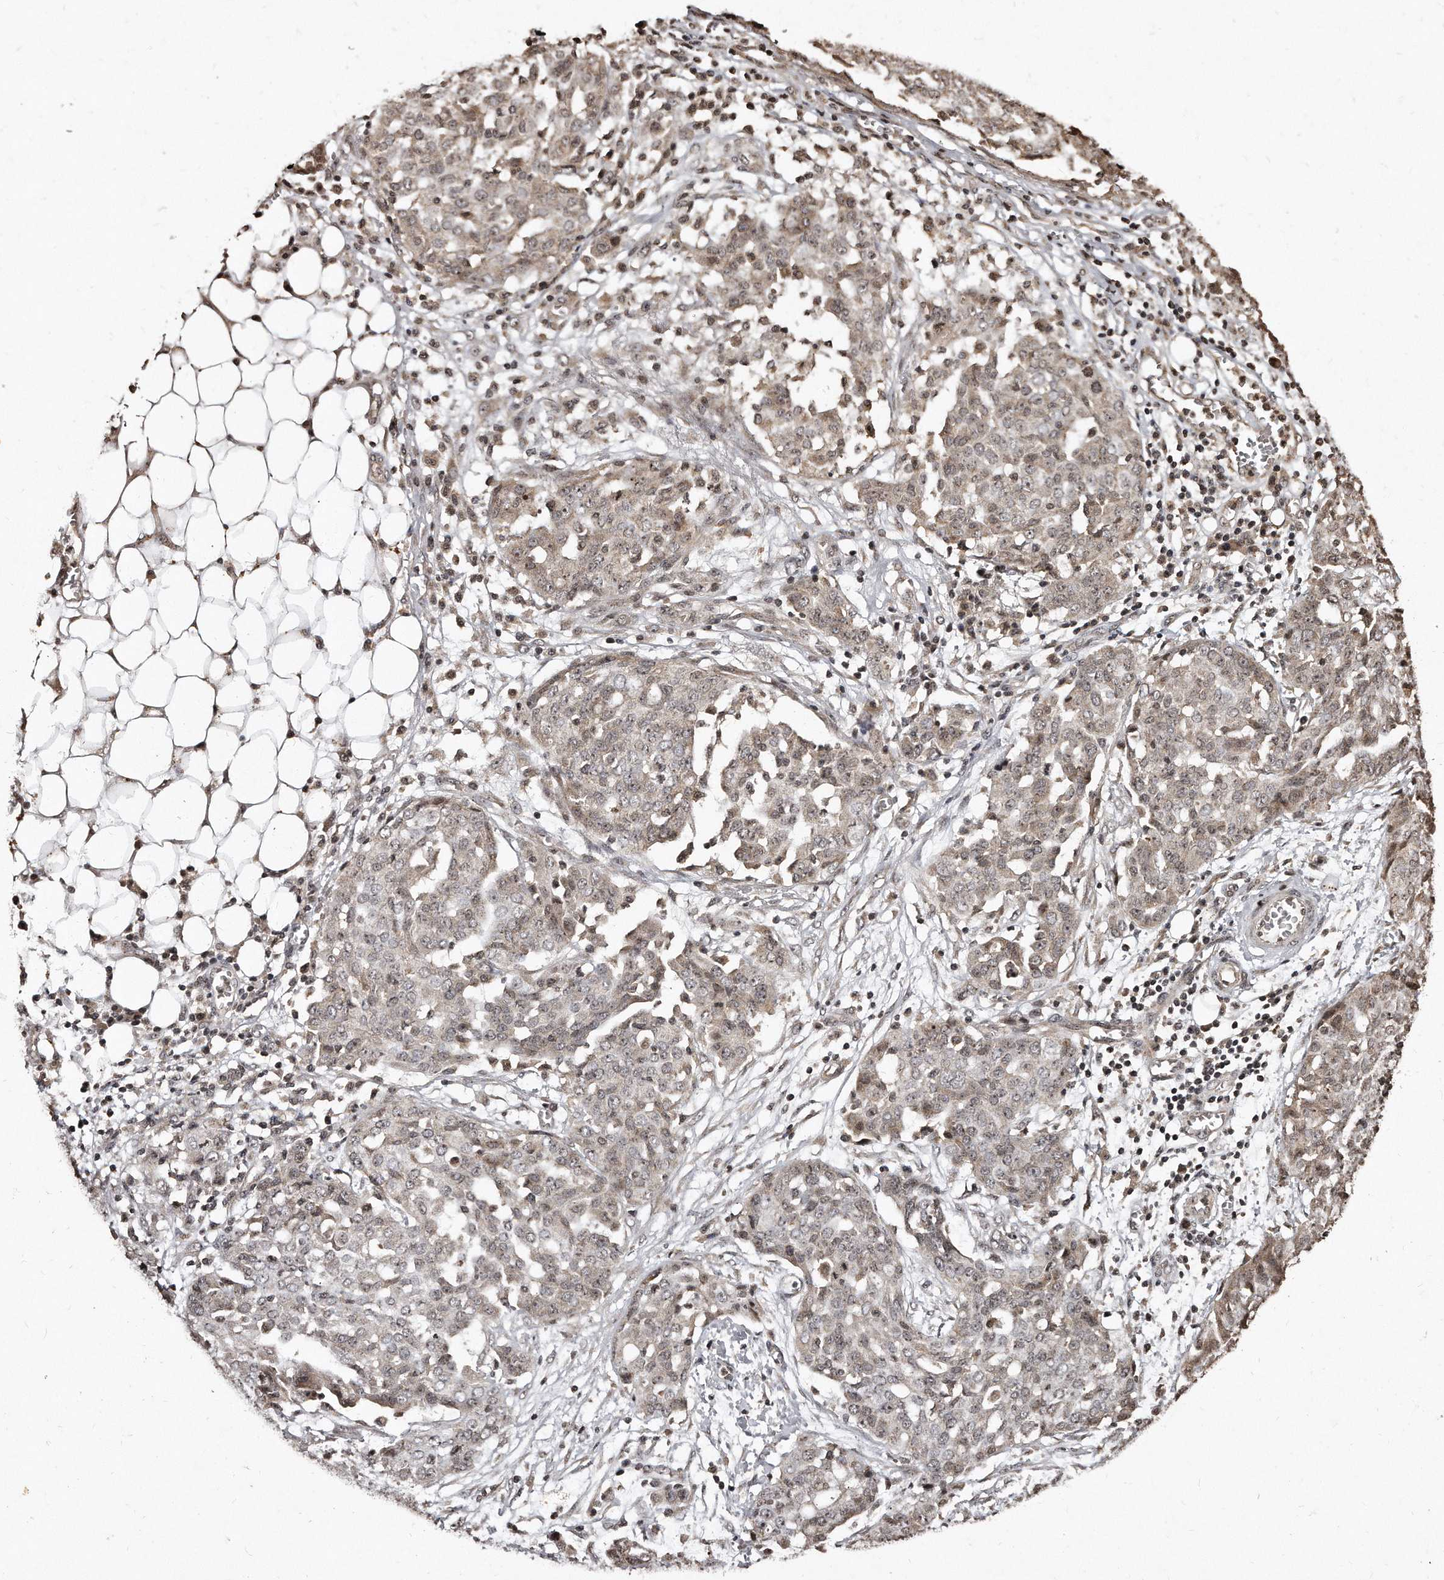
{"staining": {"intensity": "weak", "quantity": ">75%", "location": "cytoplasmic/membranous,nuclear"}, "tissue": "ovarian cancer", "cell_type": "Tumor cells", "image_type": "cancer", "snomed": [{"axis": "morphology", "description": "Cystadenocarcinoma, serous, NOS"}, {"axis": "topography", "description": "Soft tissue"}, {"axis": "topography", "description": "Ovary"}], "caption": "Protein analysis of ovarian cancer (serous cystadenocarcinoma) tissue shows weak cytoplasmic/membranous and nuclear expression in about >75% of tumor cells. Using DAB (3,3'-diaminobenzidine) (brown) and hematoxylin (blue) stains, captured at high magnification using brightfield microscopy.", "gene": "TSHR", "patient": {"sex": "female", "age": 57}}